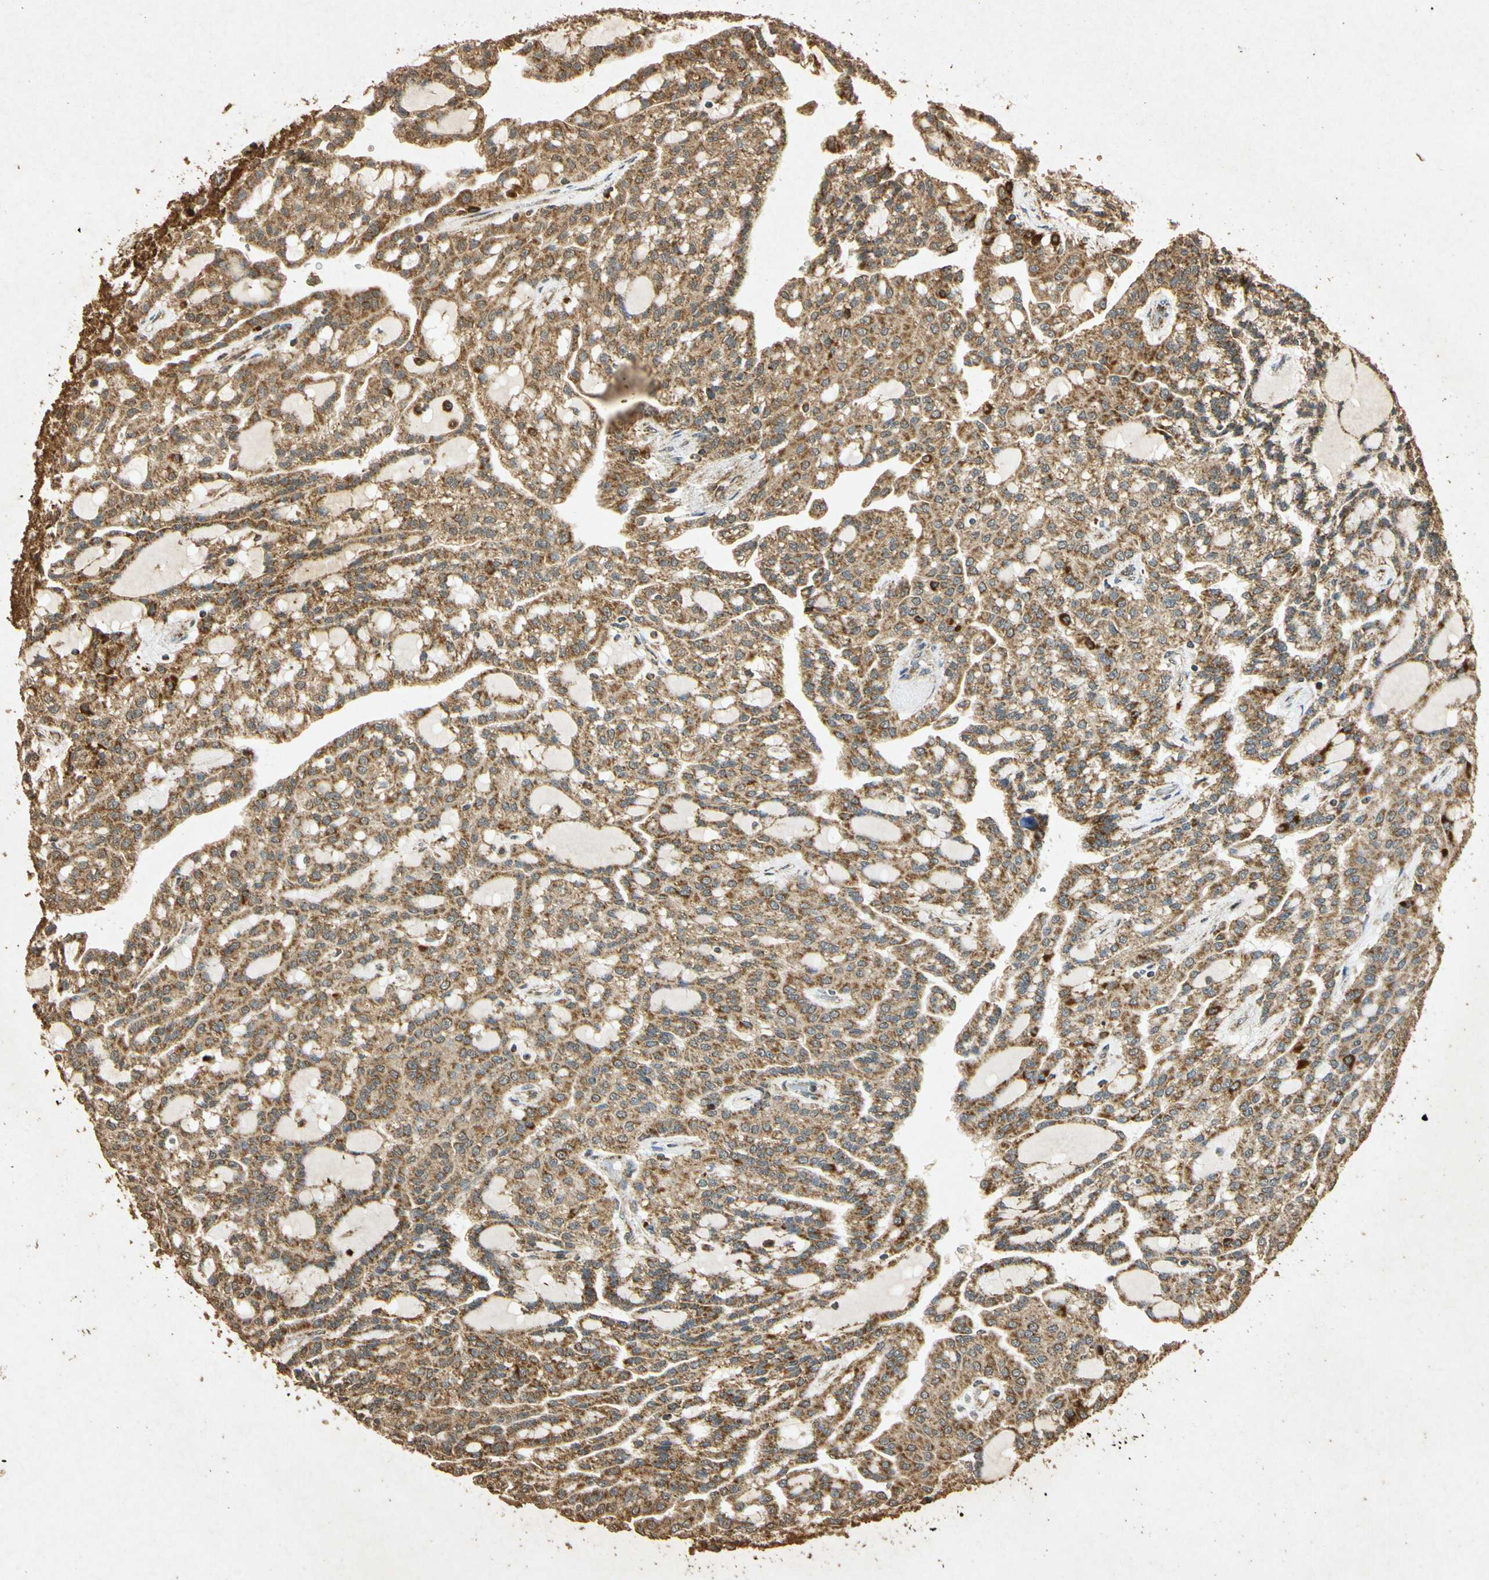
{"staining": {"intensity": "strong", "quantity": "25%-75%", "location": "cytoplasmic/membranous"}, "tissue": "renal cancer", "cell_type": "Tumor cells", "image_type": "cancer", "snomed": [{"axis": "morphology", "description": "Adenocarcinoma, NOS"}, {"axis": "topography", "description": "Kidney"}], "caption": "The micrograph reveals staining of renal cancer (adenocarcinoma), revealing strong cytoplasmic/membranous protein positivity (brown color) within tumor cells. (DAB IHC with brightfield microscopy, high magnification).", "gene": "PRDX3", "patient": {"sex": "male", "age": 63}}